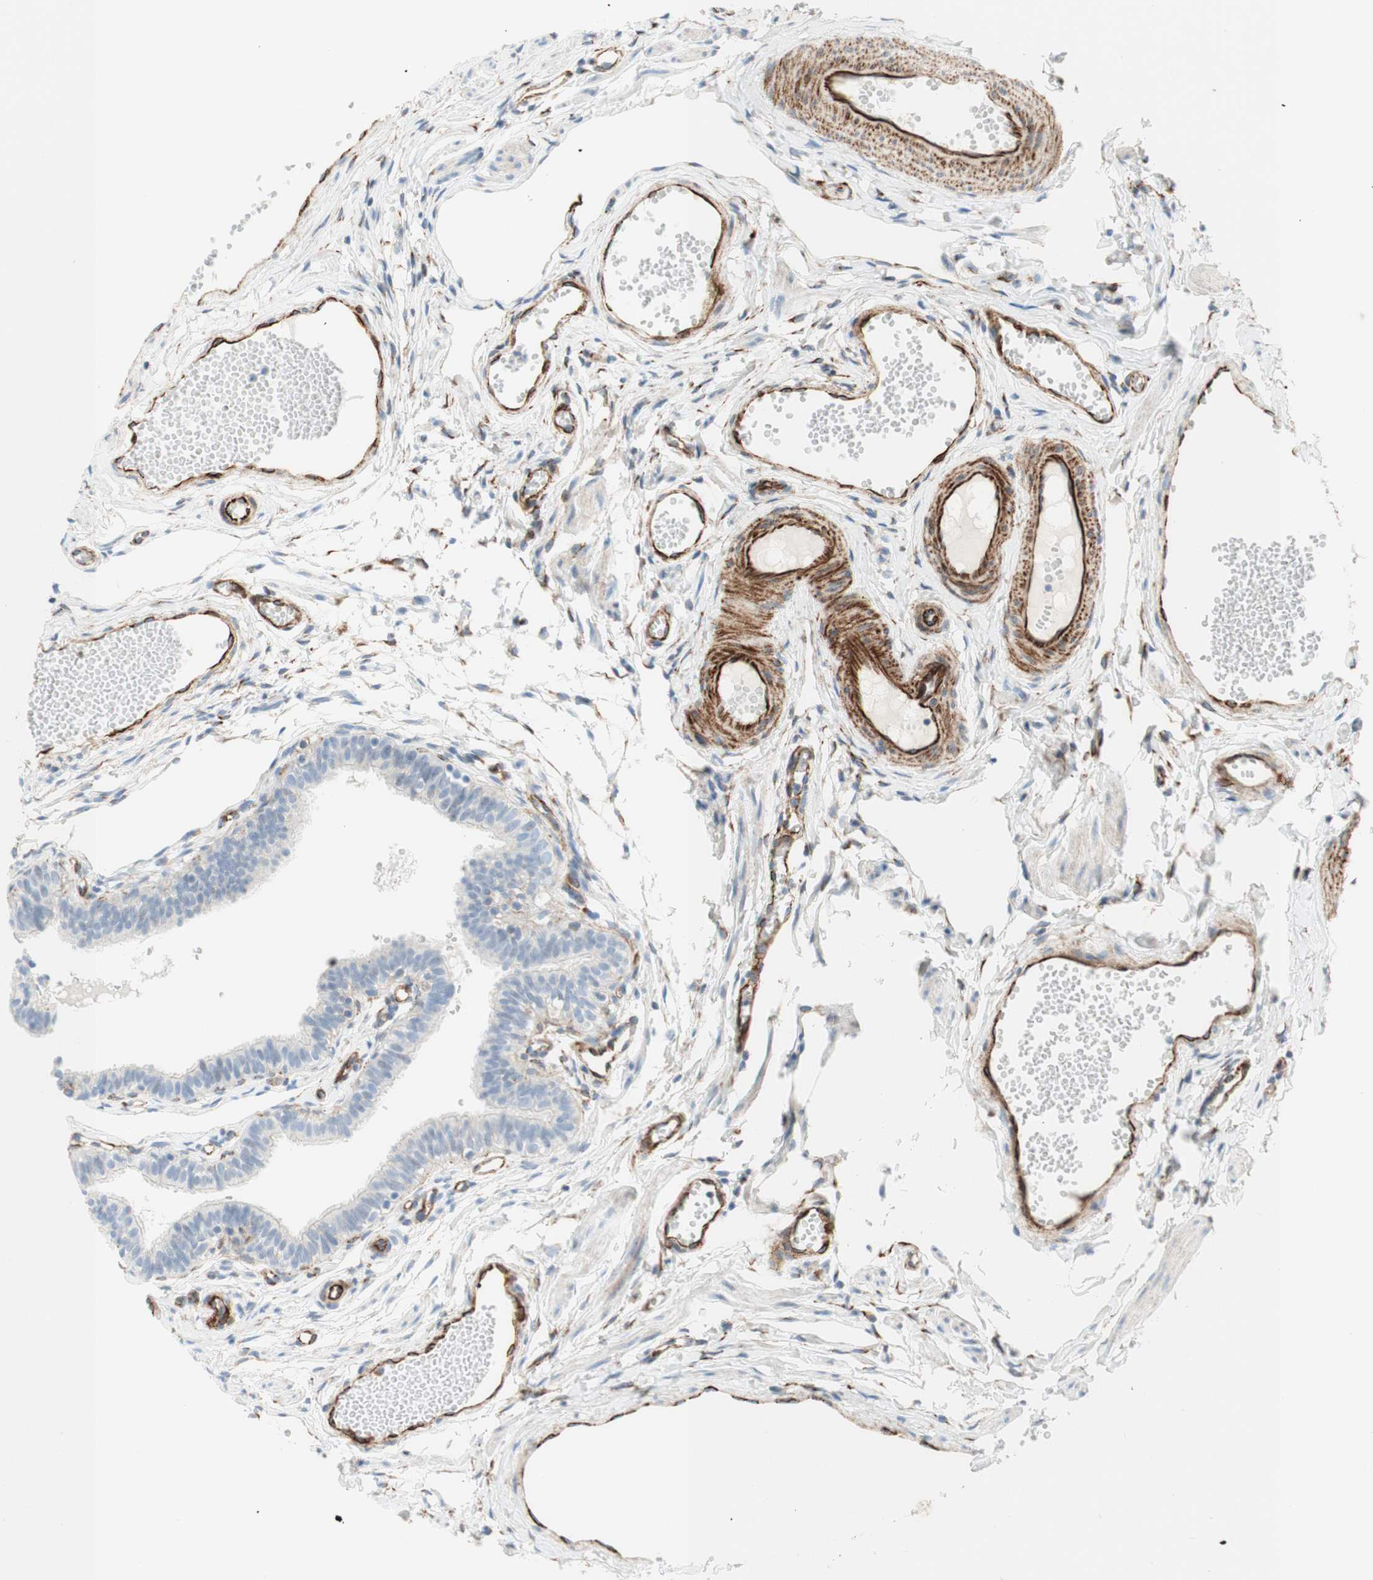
{"staining": {"intensity": "negative", "quantity": "none", "location": "none"}, "tissue": "fallopian tube", "cell_type": "Glandular cells", "image_type": "normal", "snomed": [{"axis": "morphology", "description": "Normal tissue, NOS"}, {"axis": "topography", "description": "Fallopian tube"}, {"axis": "topography", "description": "Placenta"}], "caption": "Immunohistochemistry of unremarkable human fallopian tube displays no positivity in glandular cells.", "gene": "POU2AF1", "patient": {"sex": "female", "age": 34}}